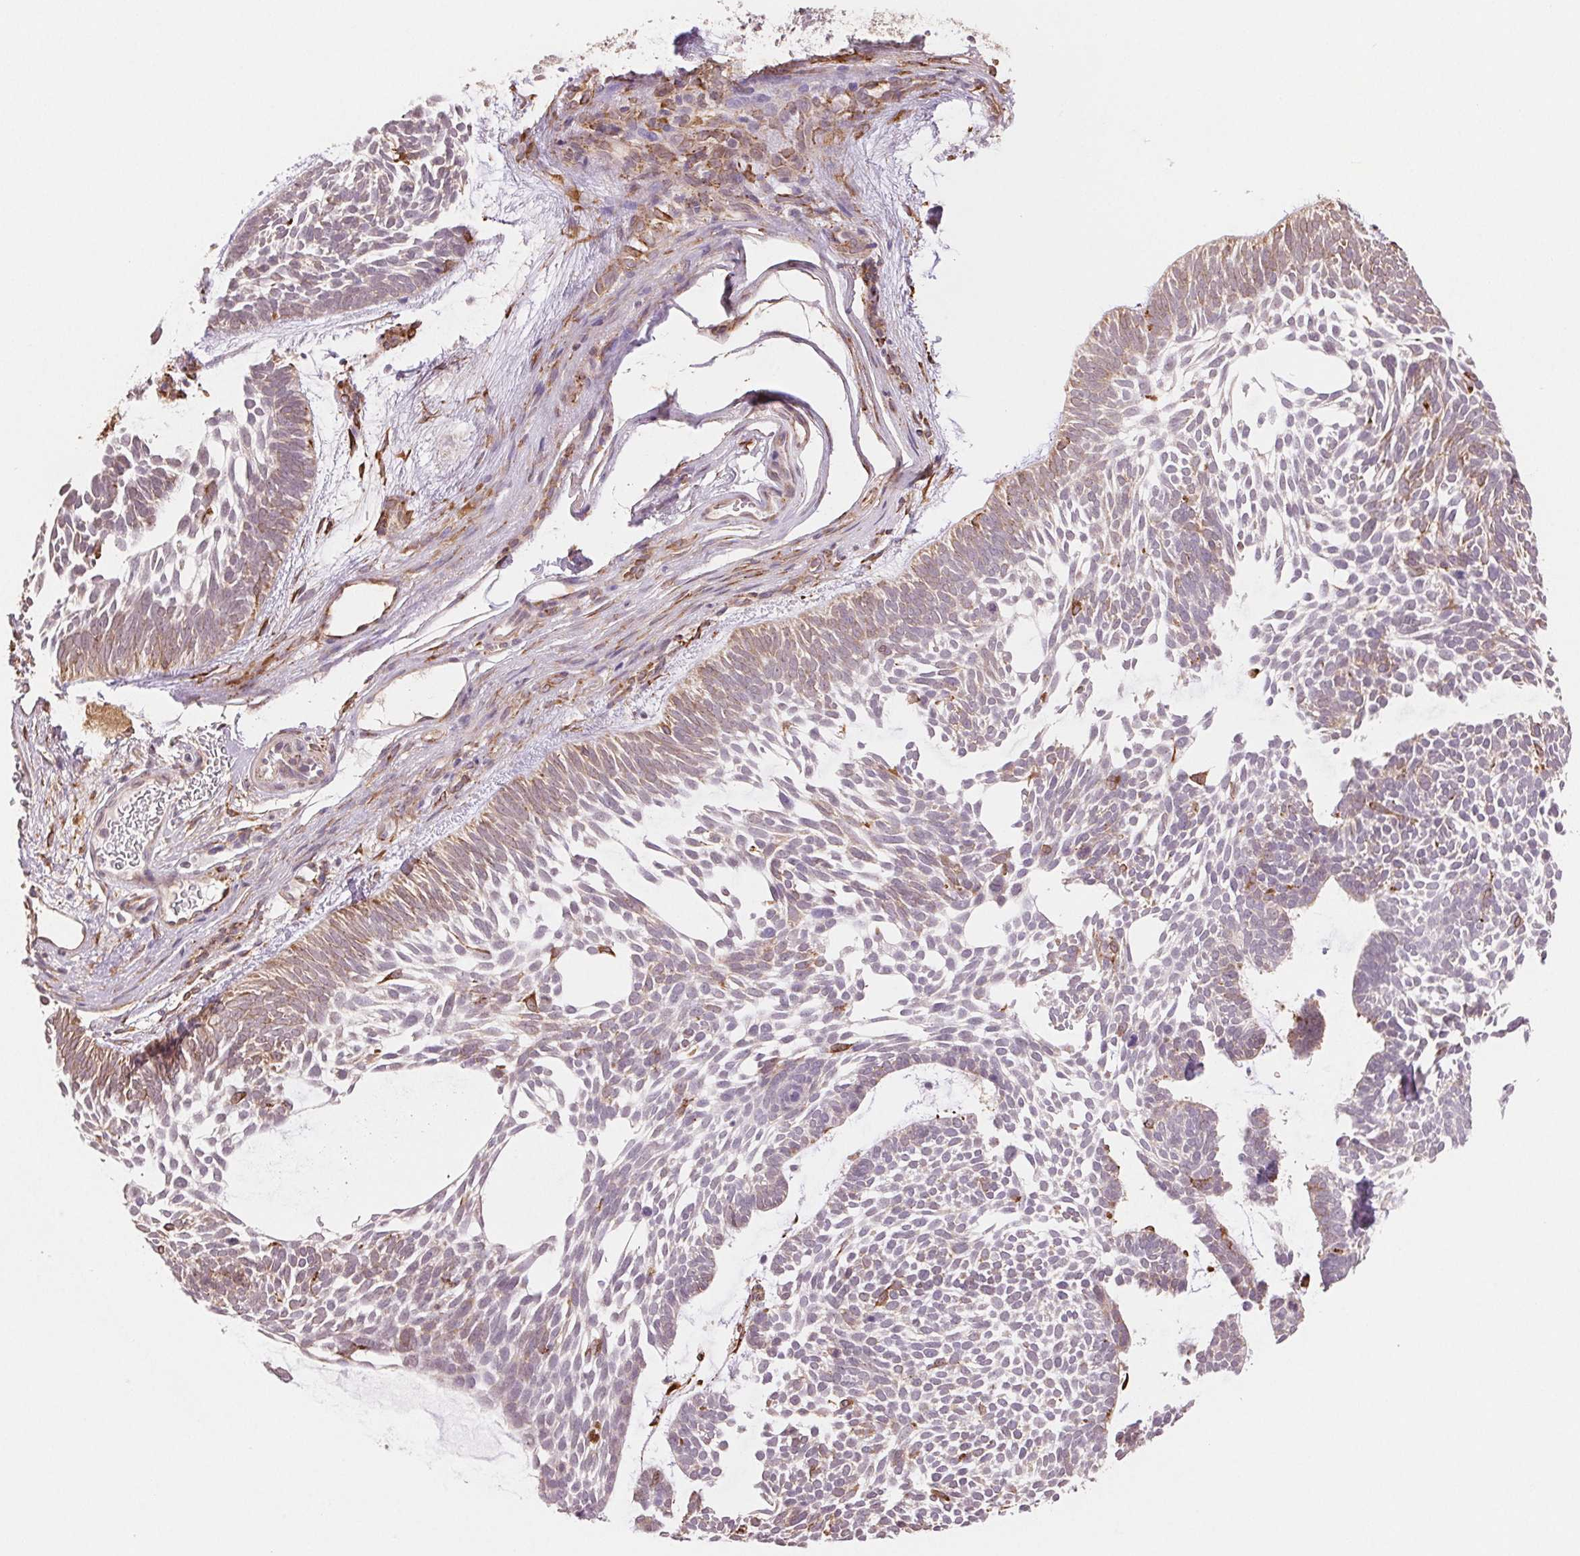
{"staining": {"intensity": "weak", "quantity": "25%-75%", "location": "cytoplasmic/membranous"}, "tissue": "skin cancer", "cell_type": "Tumor cells", "image_type": "cancer", "snomed": [{"axis": "morphology", "description": "Basal cell carcinoma"}, {"axis": "topography", "description": "Skin"}, {"axis": "topography", "description": "Skin of face"}], "caption": "Protein analysis of skin cancer tissue shows weak cytoplasmic/membranous positivity in about 25%-75% of tumor cells. (Brightfield microscopy of DAB IHC at high magnification).", "gene": "FKBP10", "patient": {"sex": "male", "age": 83}}